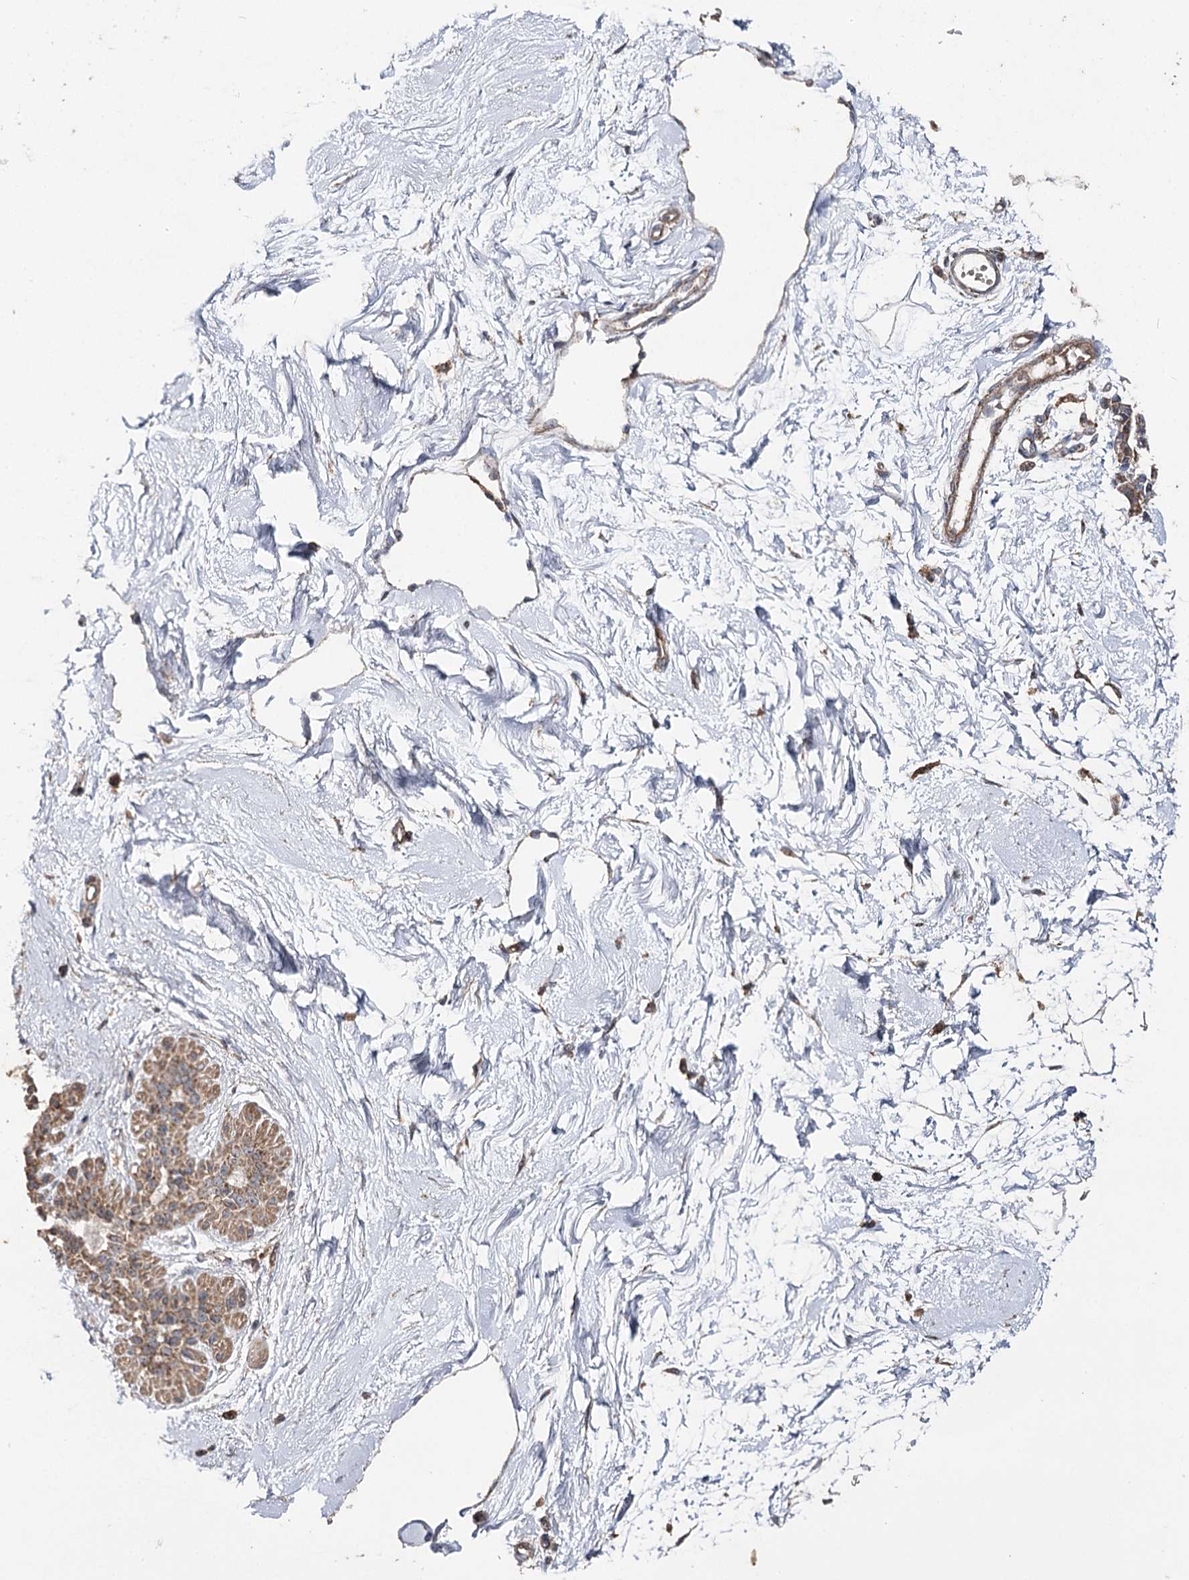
{"staining": {"intensity": "weak", "quantity": "25%-75%", "location": "cytoplasmic/membranous"}, "tissue": "breast", "cell_type": "Adipocytes", "image_type": "normal", "snomed": [{"axis": "morphology", "description": "Normal tissue, NOS"}, {"axis": "topography", "description": "Breast"}], "caption": "Protein expression by immunohistochemistry (IHC) shows weak cytoplasmic/membranous staining in approximately 25%-75% of adipocytes in unremarkable breast.", "gene": "MINDY3", "patient": {"sex": "female", "age": 45}}